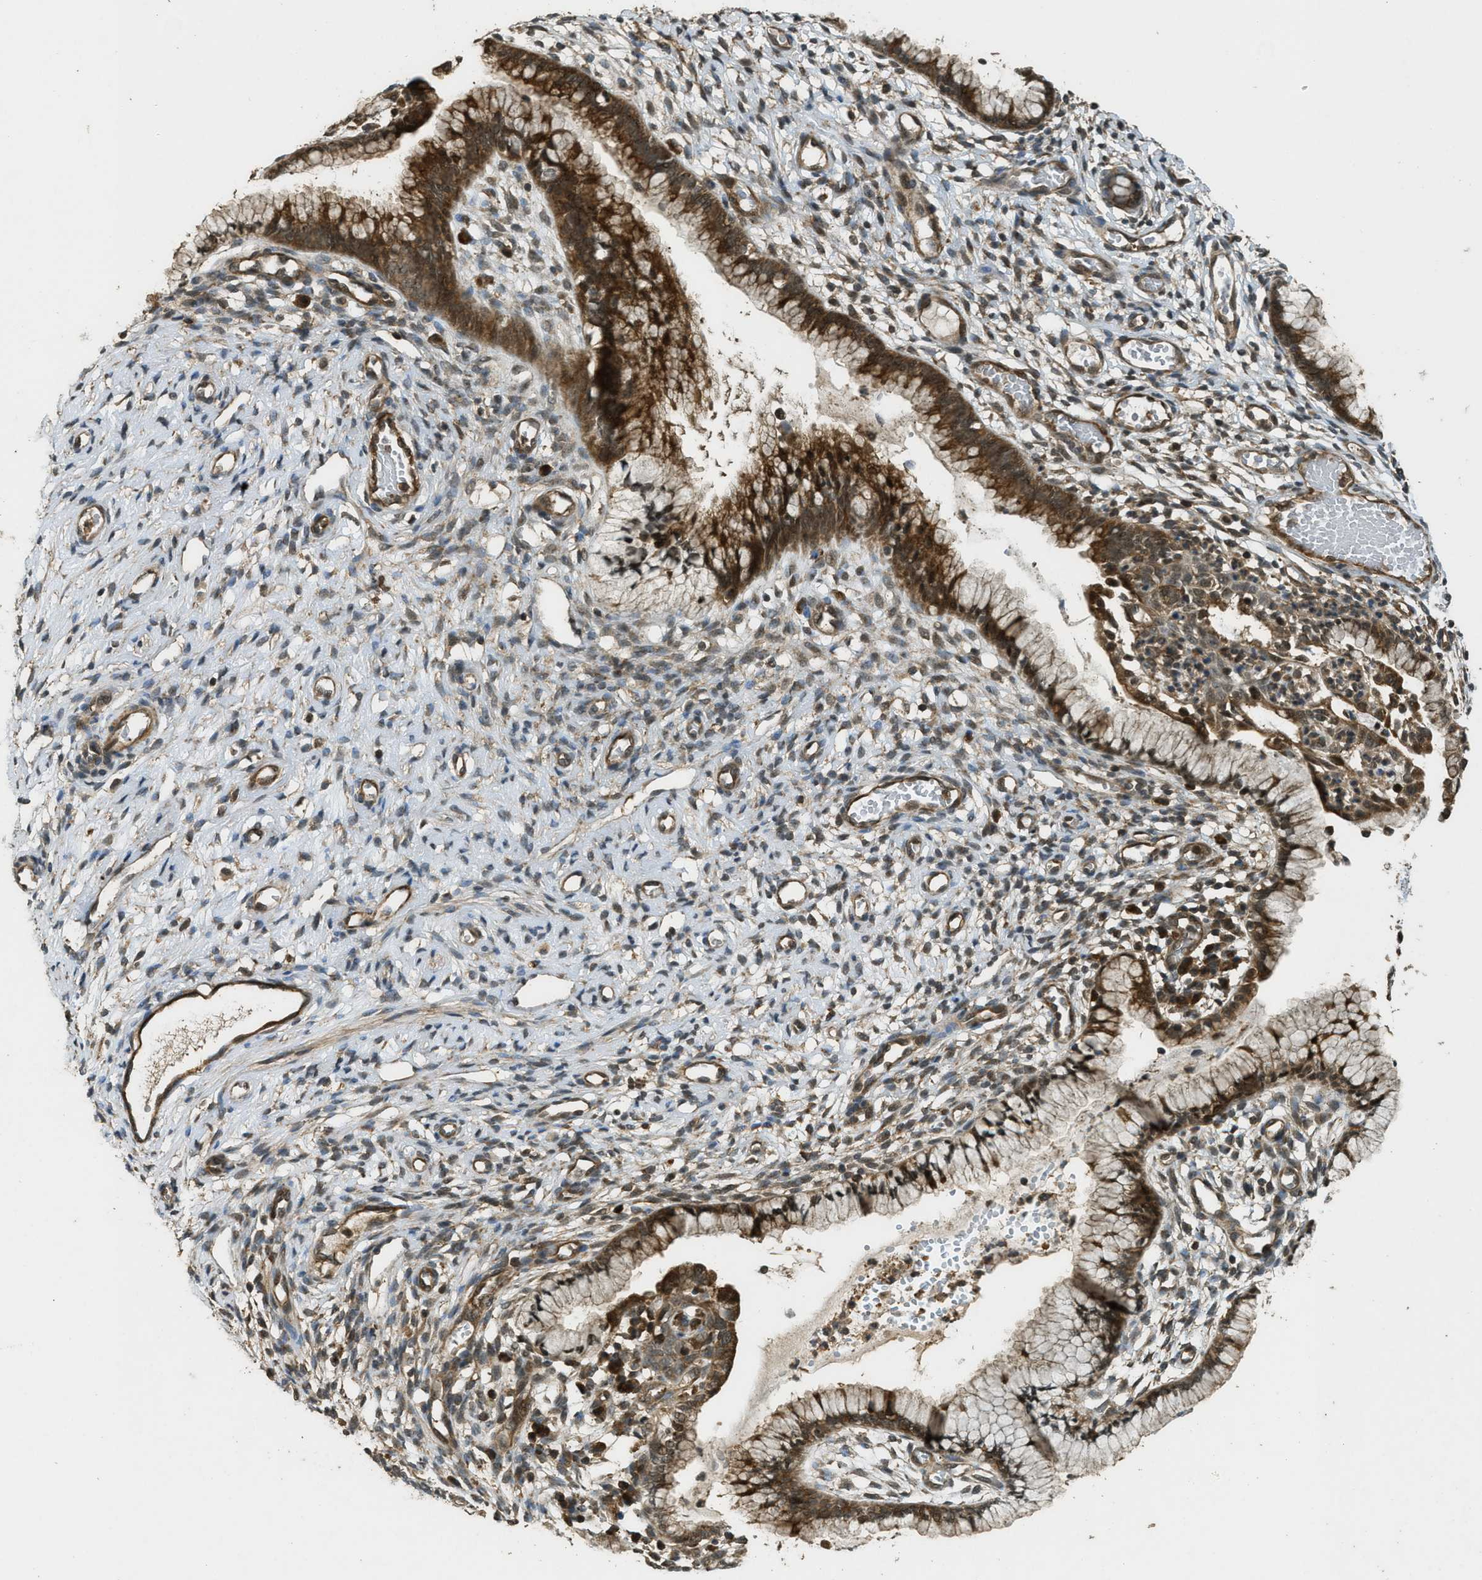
{"staining": {"intensity": "moderate", "quantity": ">75%", "location": "cytoplasmic/membranous,nuclear"}, "tissue": "cervix", "cell_type": "Glandular cells", "image_type": "normal", "snomed": [{"axis": "morphology", "description": "Normal tissue, NOS"}, {"axis": "topography", "description": "Cervix"}], "caption": "Immunohistochemistry (IHC) staining of unremarkable cervix, which demonstrates medium levels of moderate cytoplasmic/membranous,nuclear expression in approximately >75% of glandular cells indicating moderate cytoplasmic/membranous,nuclear protein staining. The staining was performed using DAB (brown) for protein detection and nuclei were counterstained in hematoxylin (blue).", "gene": "PPP6R3", "patient": {"sex": "female", "age": 65}}